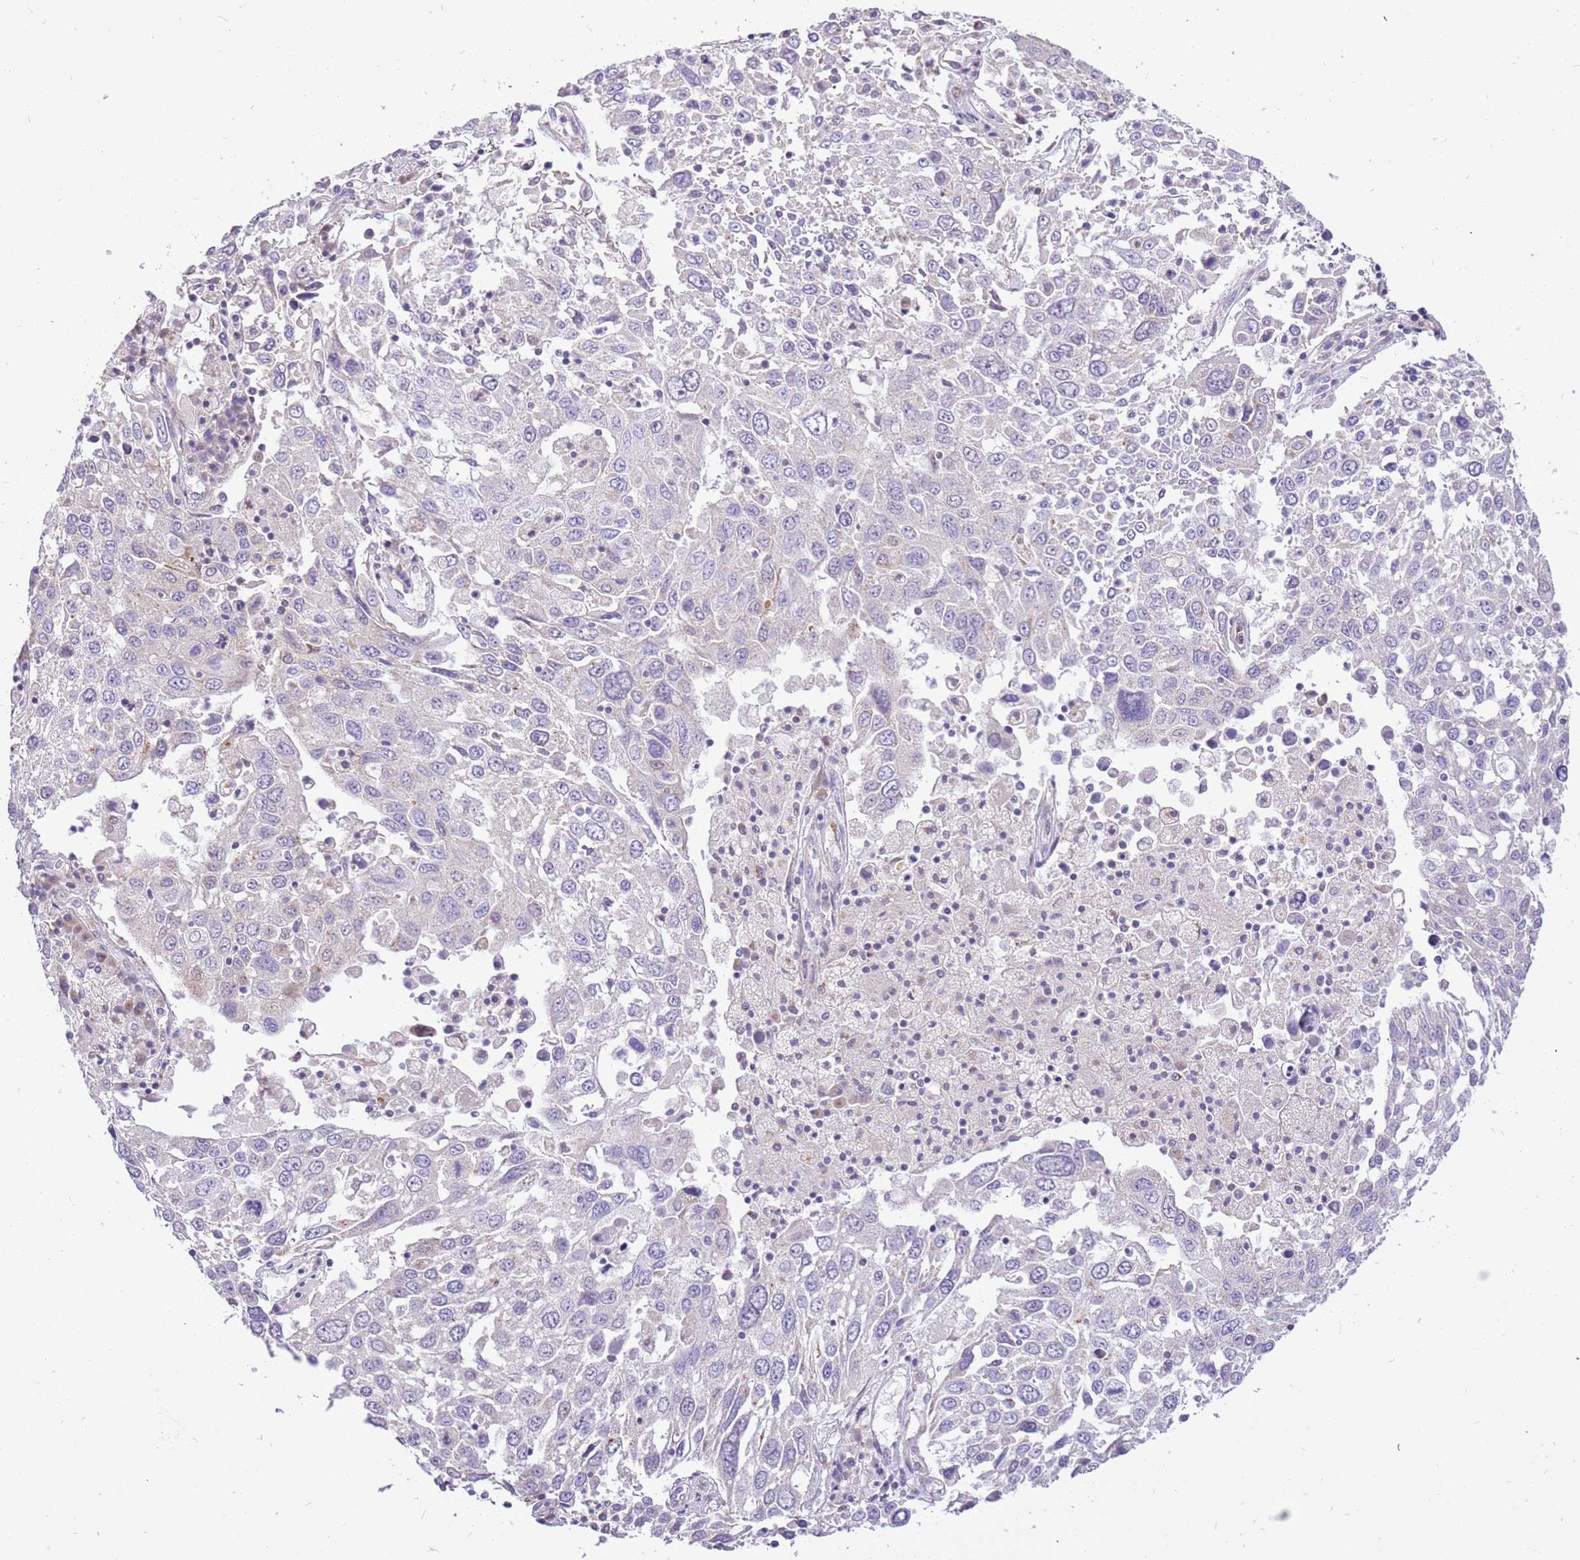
{"staining": {"intensity": "negative", "quantity": "none", "location": "none"}, "tissue": "lung cancer", "cell_type": "Tumor cells", "image_type": "cancer", "snomed": [{"axis": "morphology", "description": "Squamous cell carcinoma, NOS"}, {"axis": "topography", "description": "Lung"}], "caption": "Immunohistochemistry image of lung cancer stained for a protein (brown), which shows no expression in tumor cells. (Immunohistochemistry, brightfield microscopy, high magnification).", "gene": "COX17", "patient": {"sex": "male", "age": 65}}